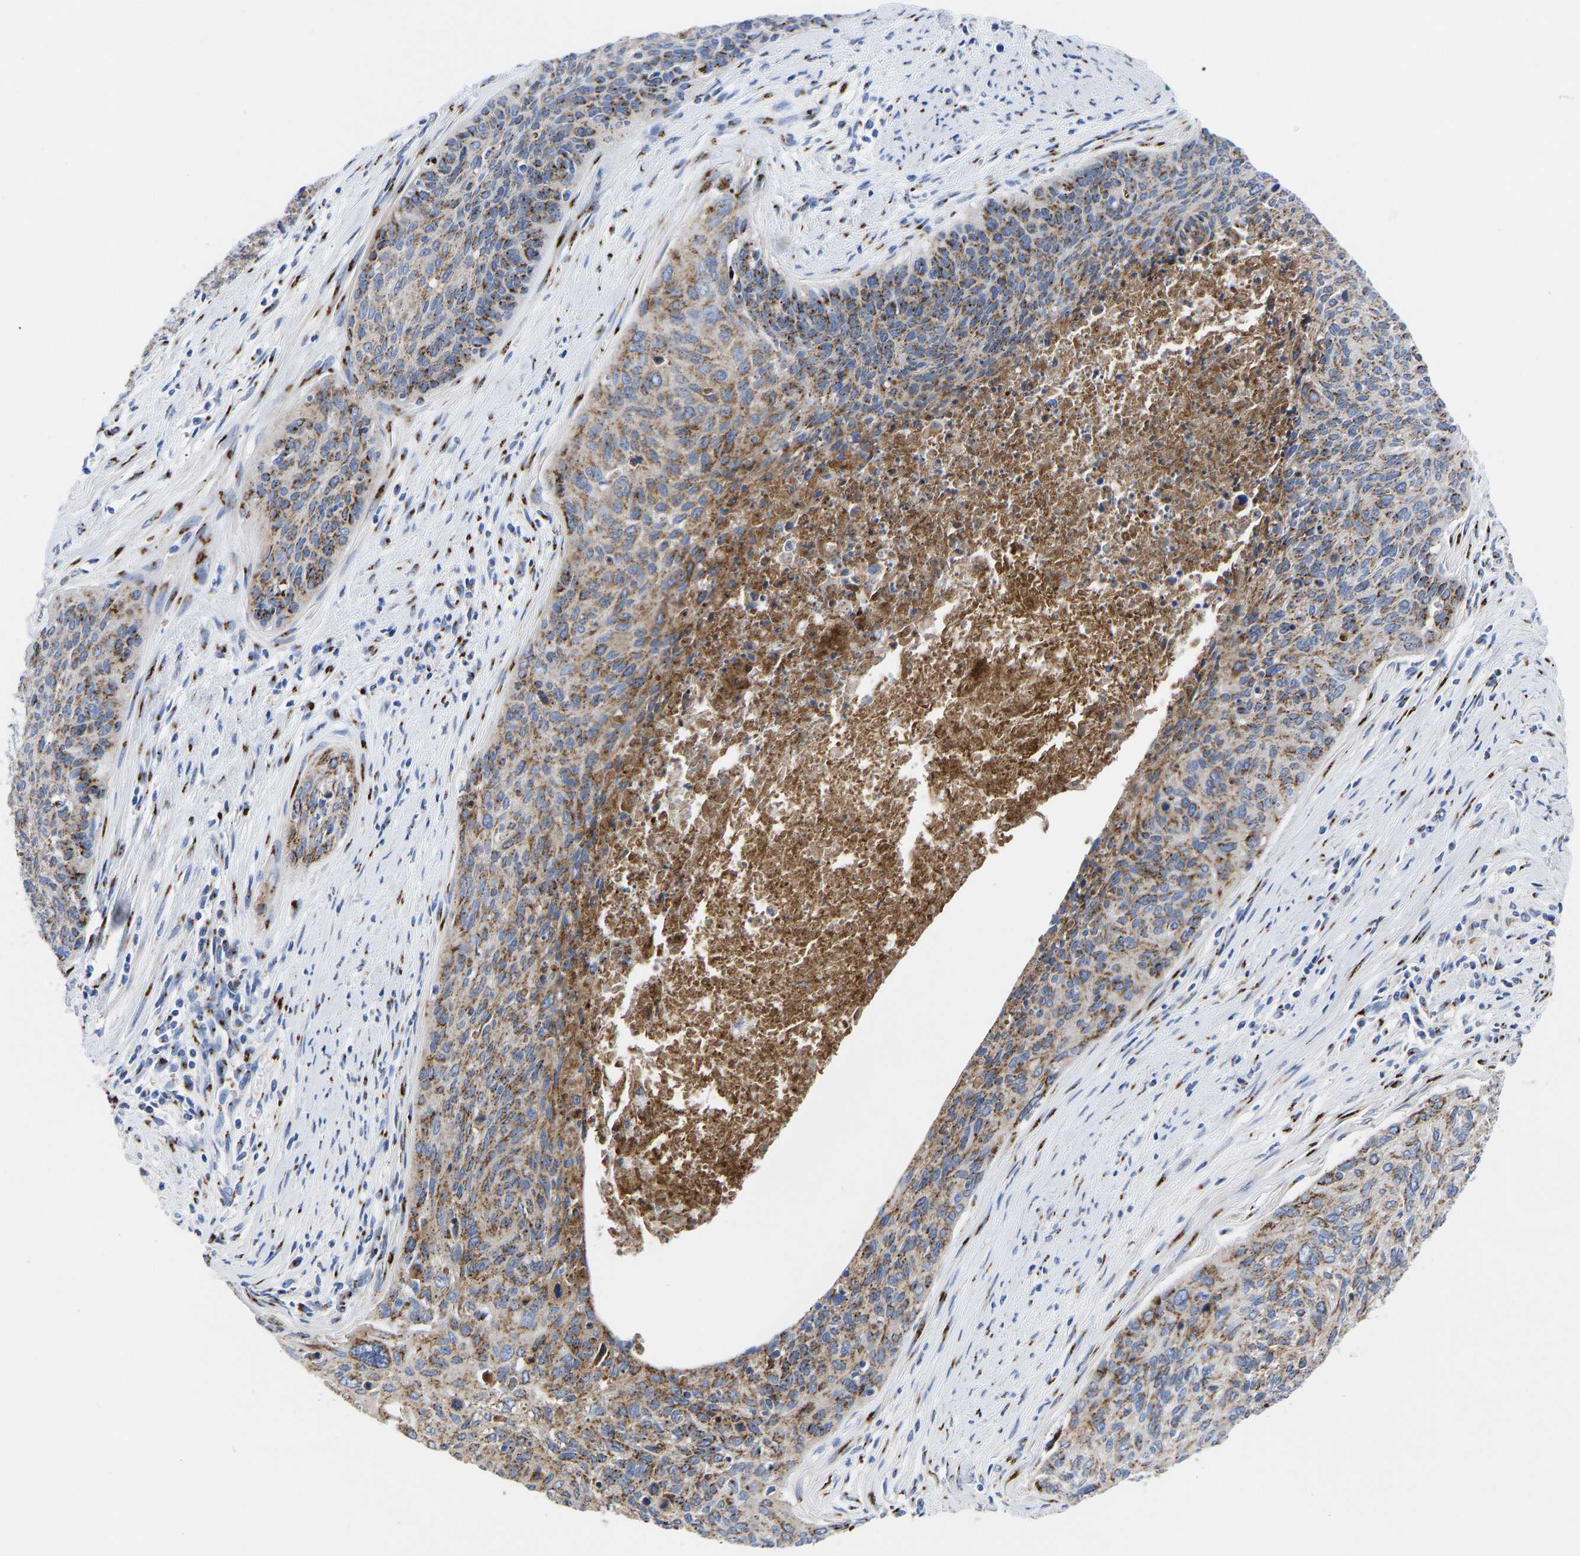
{"staining": {"intensity": "moderate", "quantity": ">75%", "location": "cytoplasmic/membranous"}, "tissue": "cervical cancer", "cell_type": "Tumor cells", "image_type": "cancer", "snomed": [{"axis": "morphology", "description": "Squamous cell carcinoma, NOS"}, {"axis": "topography", "description": "Cervix"}], "caption": "Immunohistochemistry image of neoplastic tissue: cervical squamous cell carcinoma stained using IHC exhibits medium levels of moderate protein expression localized specifically in the cytoplasmic/membranous of tumor cells, appearing as a cytoplasmic/membranous brown color.", "gene": "TMEM87A", "patient": {"sex": "female", "age": 55}}